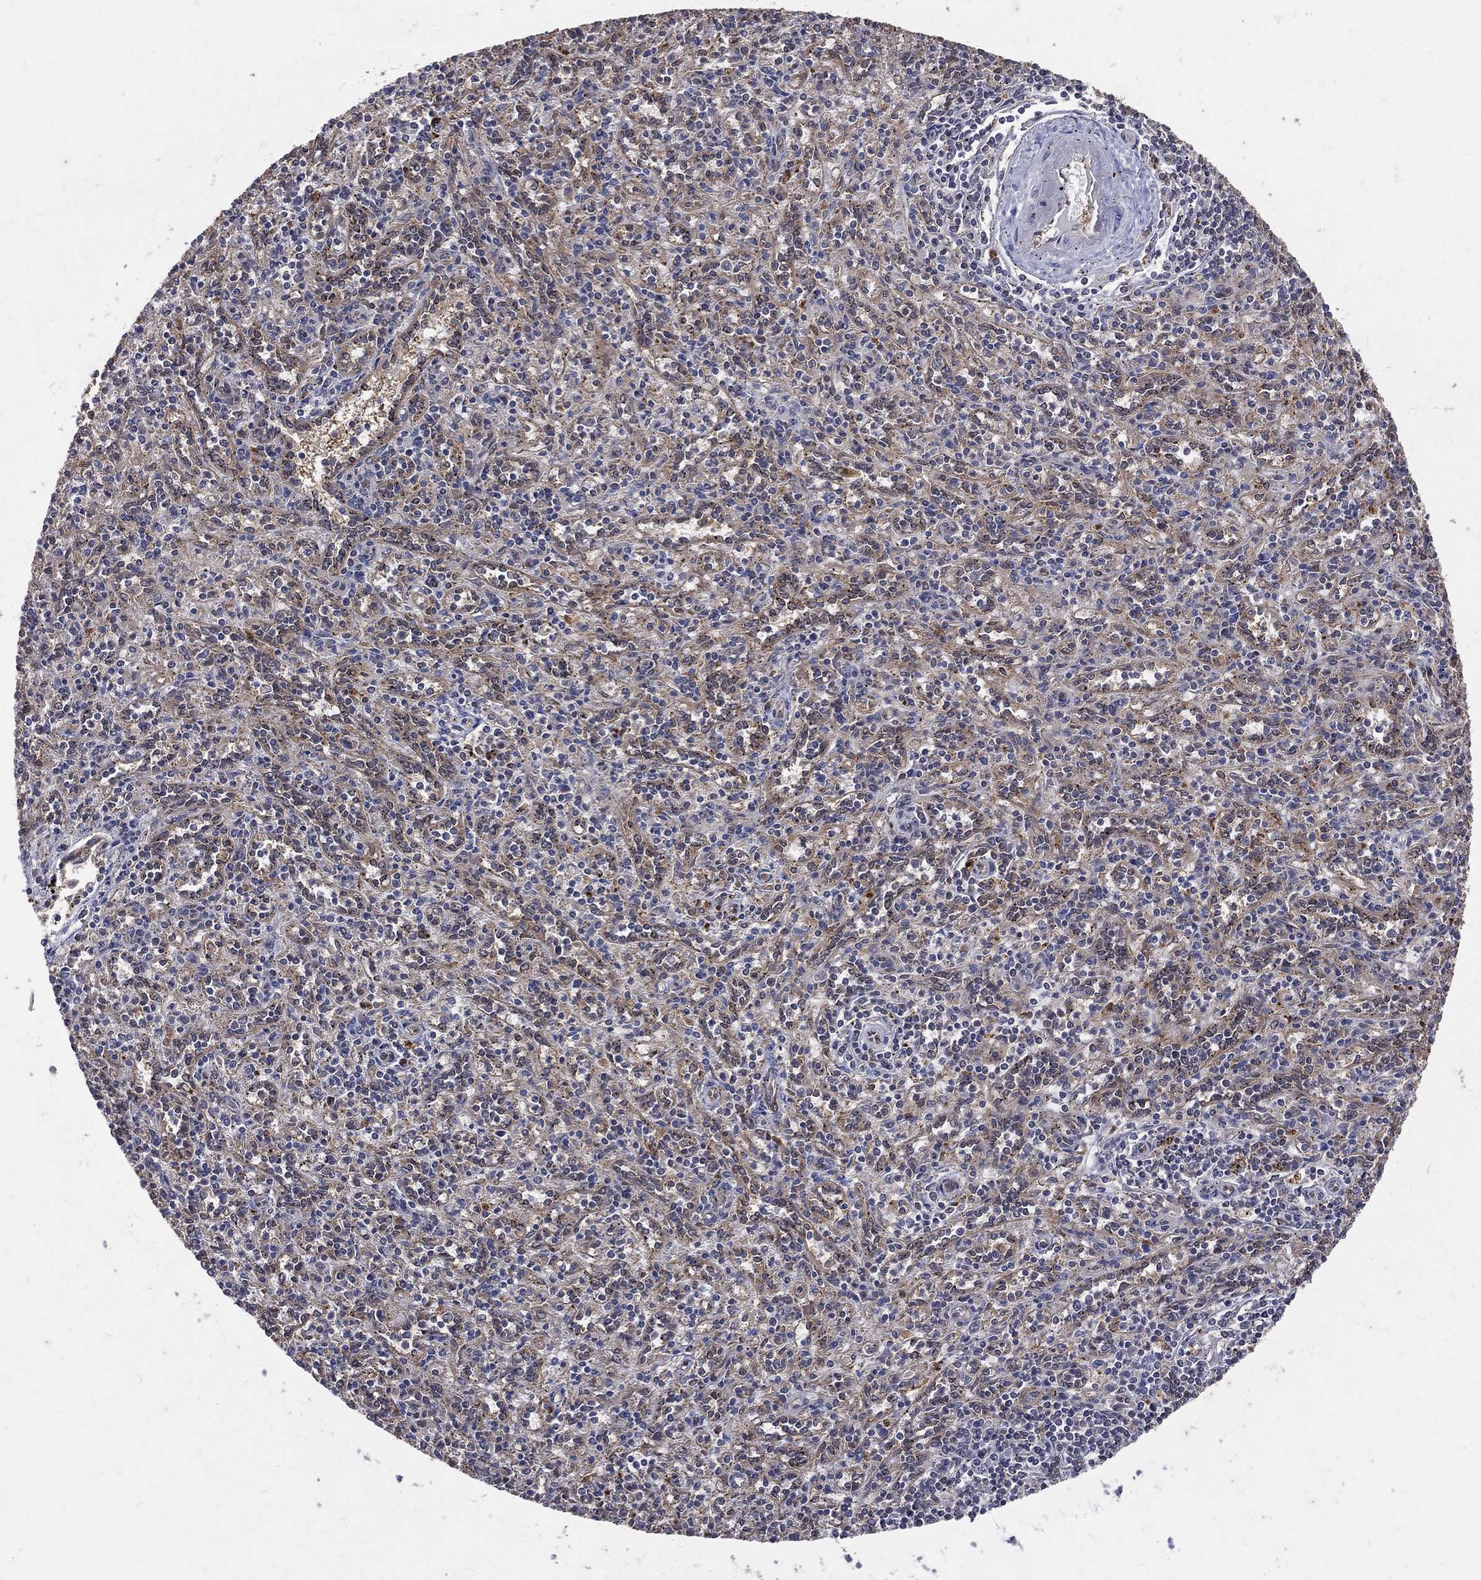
{"staining": {"intensity": "weak", "quantity": "<25%", "location": "nuclear"}, "tissue": "spleen", "cell_type": "Cells in red pulp", "image_type": "normal", "snomed": [{"axis": "morphology", "description": "Normal tissue, NOS"}, {"axis": "topography", "description": "Spleen"}], "caption": "There is no significant expression in cells in red pulp of spleen. (DAB IHC, high magnification).", "gene": "GMPR2", "patient": {"sex": "male", "age": 69}}